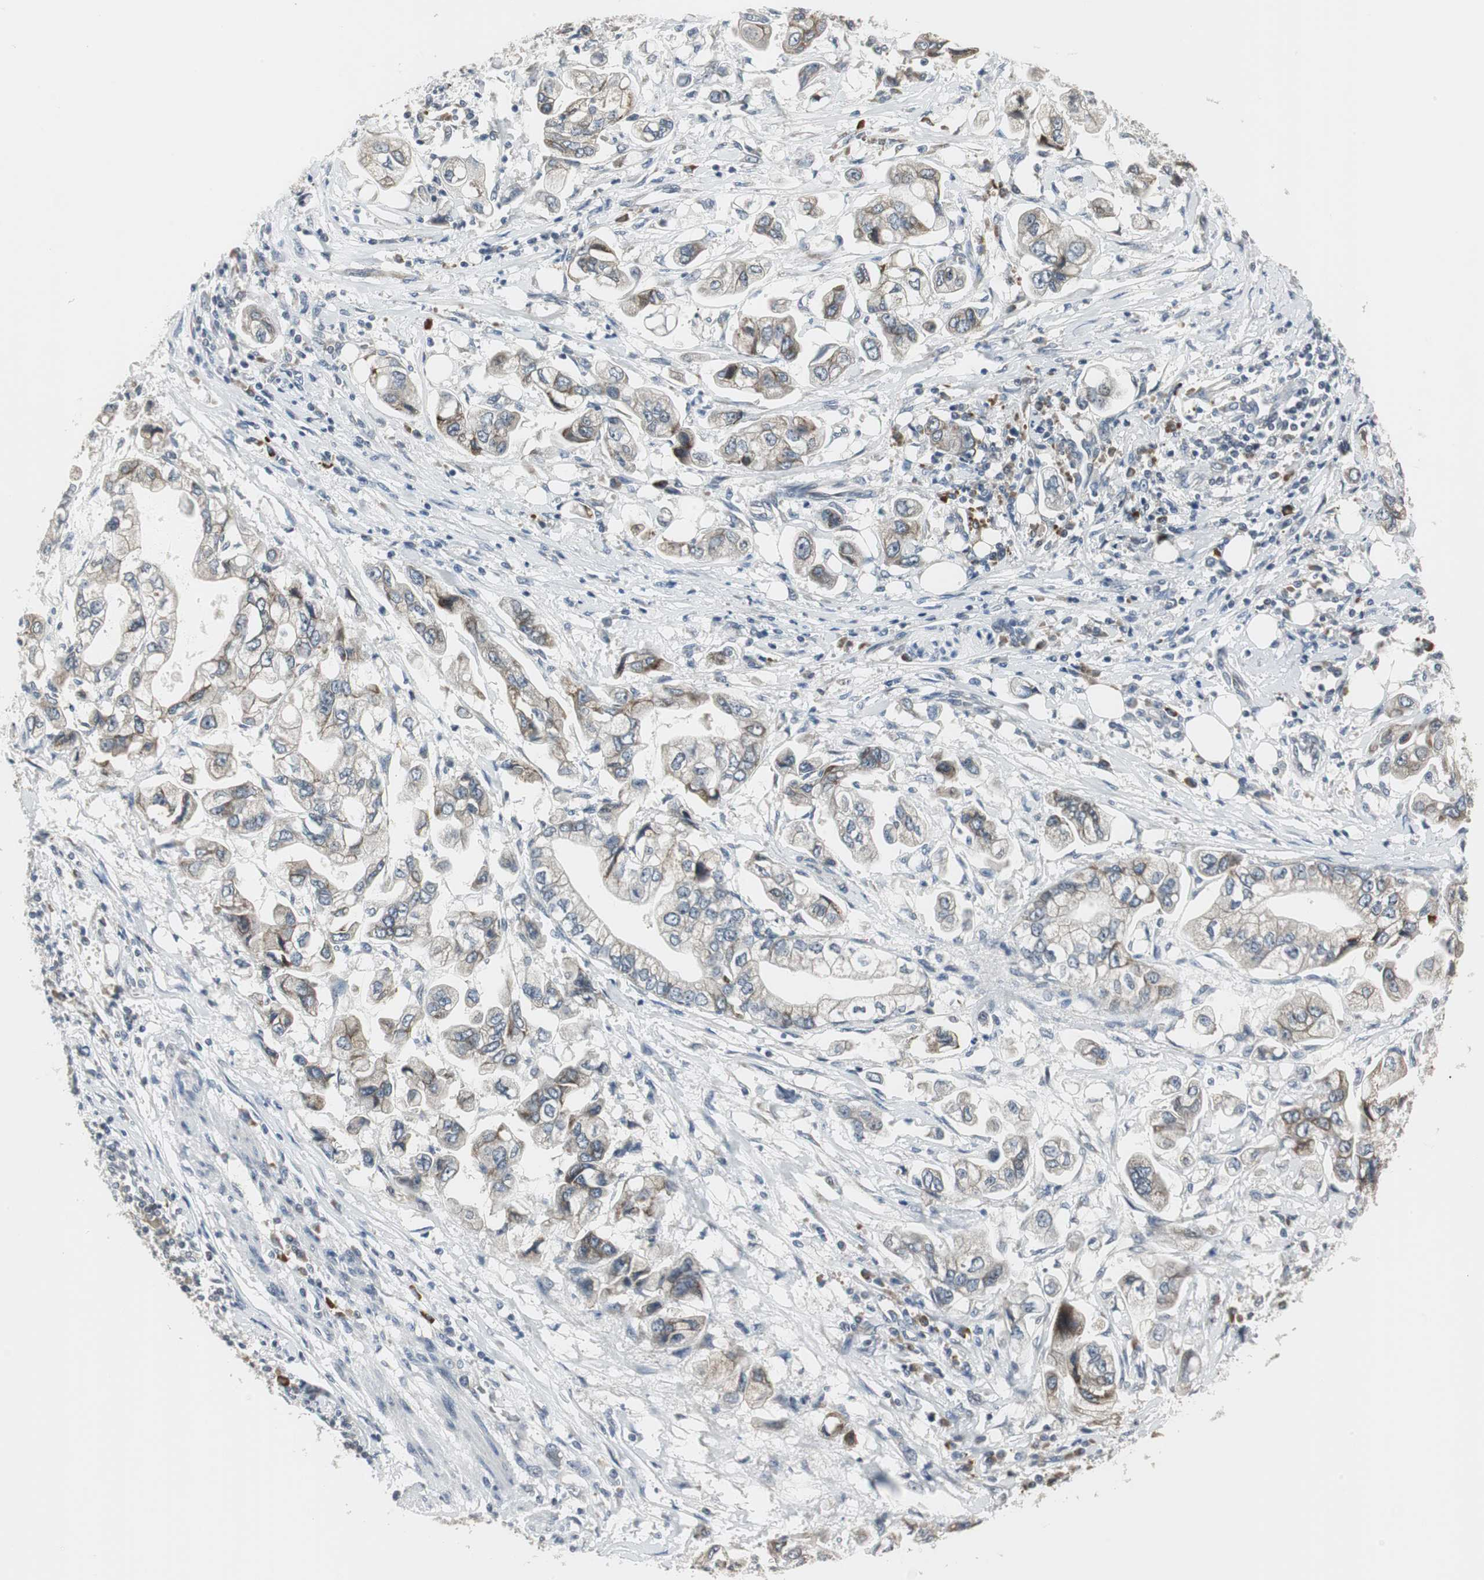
{"staining": {"intensity": "weak", "quantity": ">75%", "location": "cytoplasmic/membranous"}, "tissue": "stomach cancer", "cell_type": "Tumor cells", "image_type": "cancer", "snomed": [{"axis": "morphology", "description": "Adenocarcinoma, NOS"}, {"axis": "topography", "description": "Stomach"}], "caption": "Stomach cancer stained with DAB immunohistochemistry exhibits low levels of weak cytoplasmic/membranous expression in approximately >75% of tumor cells. (DAB IHC, brown staining for protein, blue staining for nuclei).", "gene": "CCT5", "patient": {"sex": "male", "age": 62}}